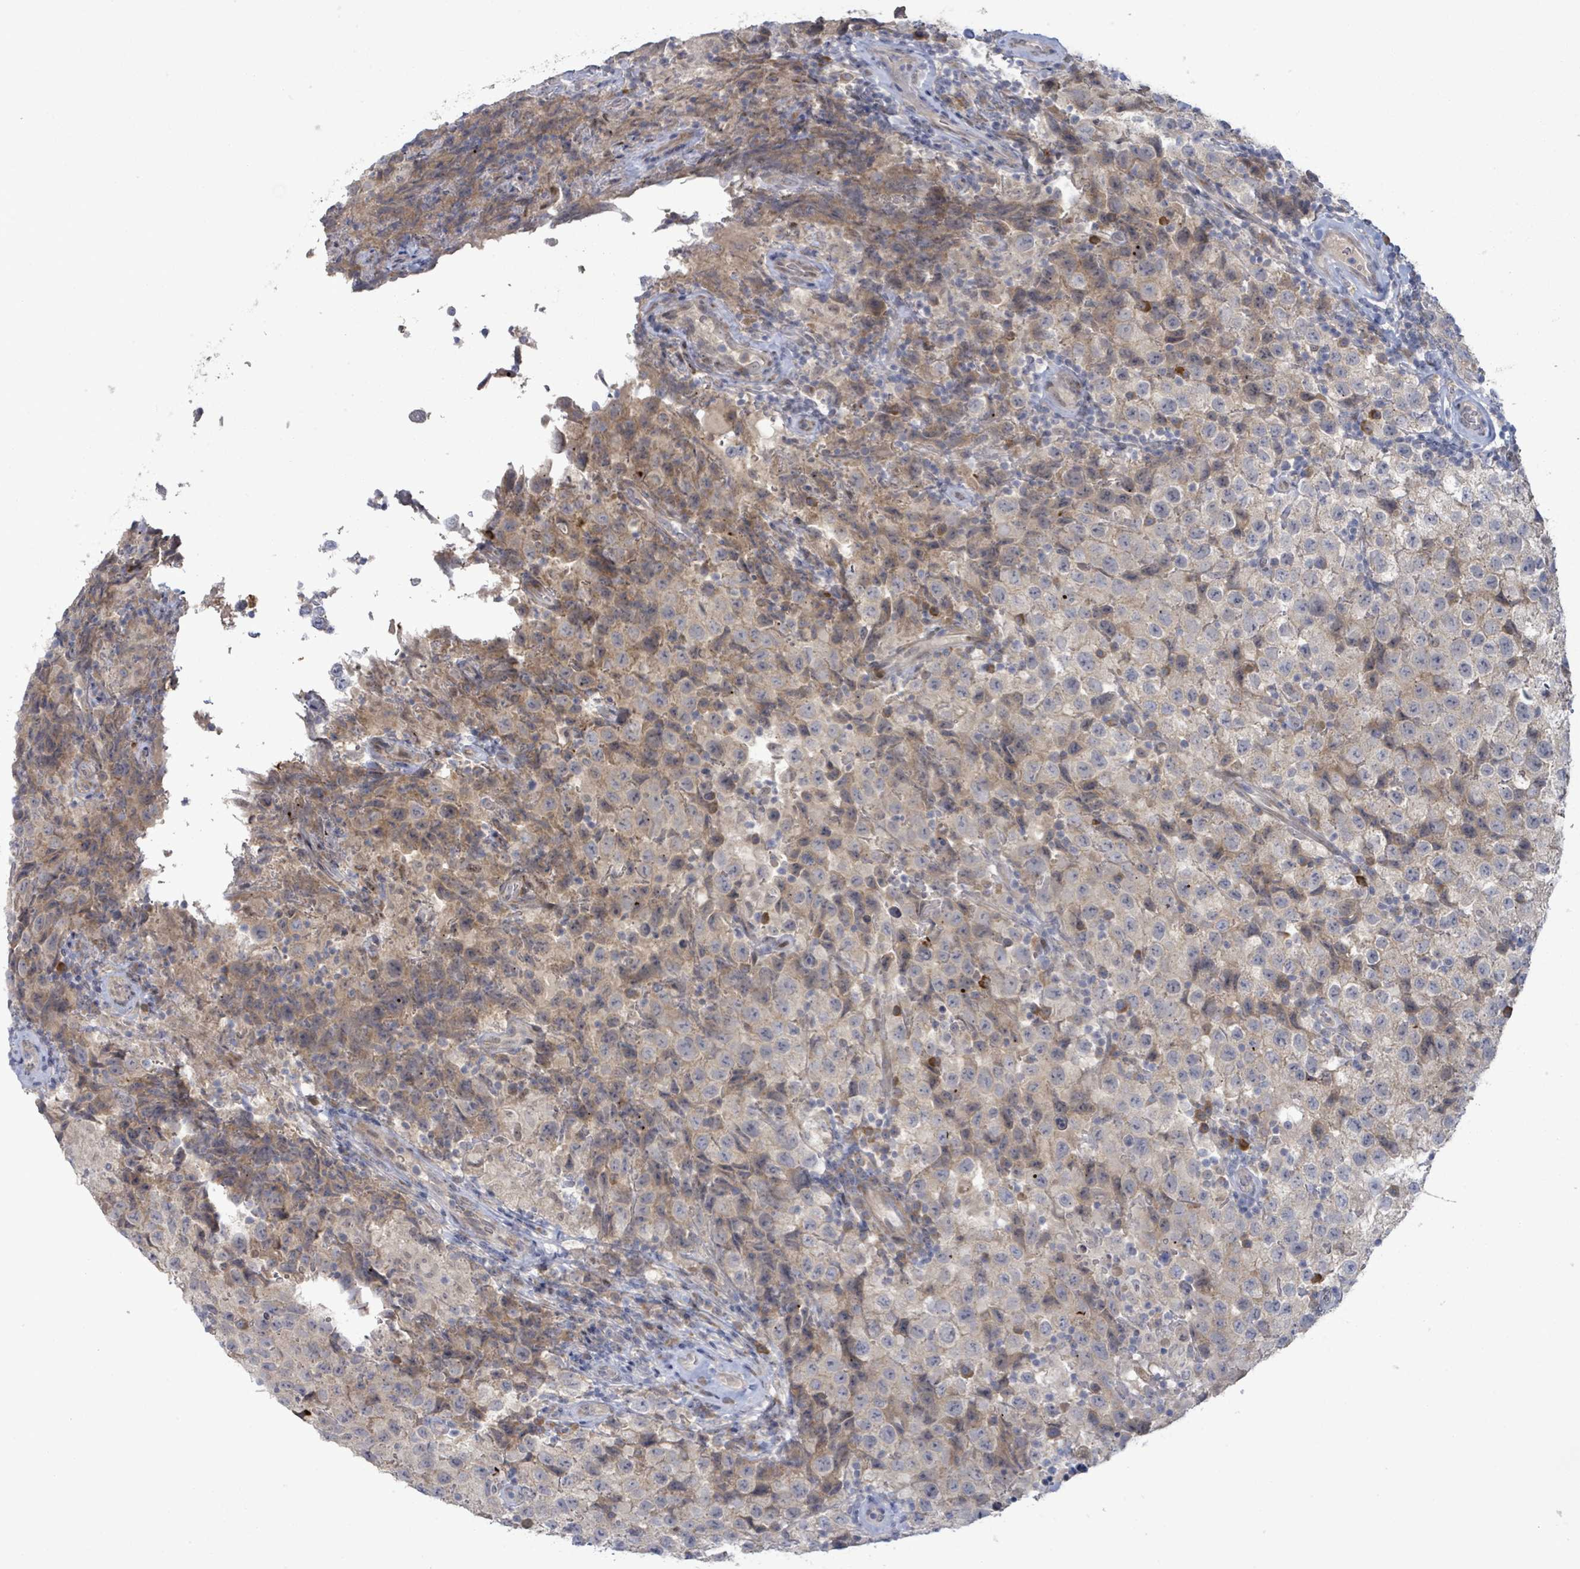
{"staining": {"intensity": "negative", "quantity": "none", "location": "none"}, "tissue": "testis cancer", "cell_type": "Tumor cells", "image_type": "cancer", "snomed": [{"axis": "morphology", "description": "Seminoma, NOS"}, {"axis": "morphology", "description": "Carcinoma, Embryonal, NOS"}, {"axis": "topography", "description": "Testis"}], "caption": "An image of testis cancer stained for a protein exhibits no brown staining in tumor cells.", "gene": "SLIT3", "patient": {"sex": "male", "age": 41}}